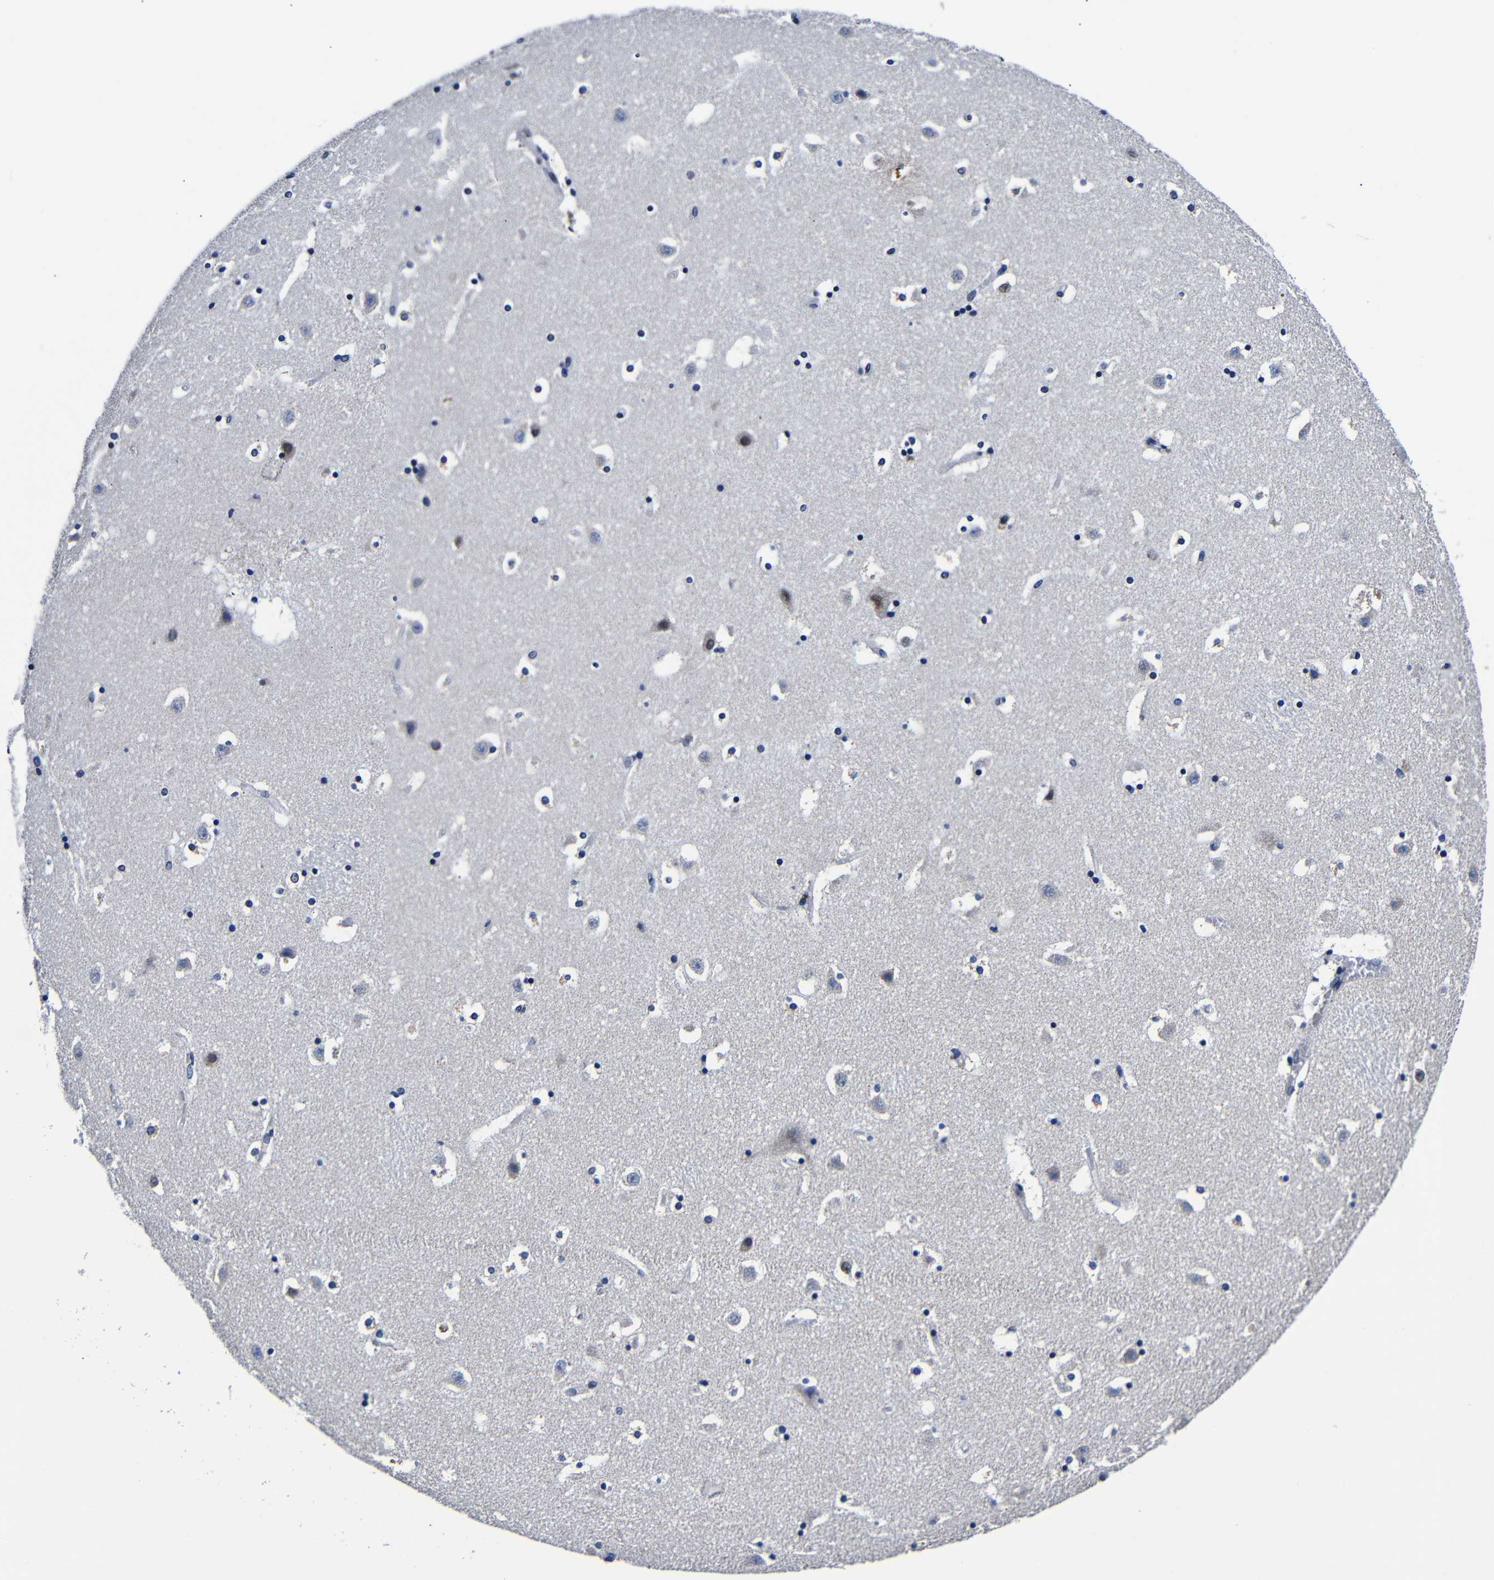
{"staining": {"intensity": "weak", "quantity": "<25%", "location": "cytoplasmic/membranous"}, "tissue": "caudate", "cell_type": "Glial cells", "image_type": "normal", "snomed": [{"axis": "morphology", "description": "Normal tissue, NOS"}, {"axis": "topography", "description": "Lateral ventricle wall"}], "caption": "Caudate stained for a protein using immunohistochemistry shows no staining glial cells.", "gene": "DEPP1", "patient": {"sex": "male", "age": 45}}